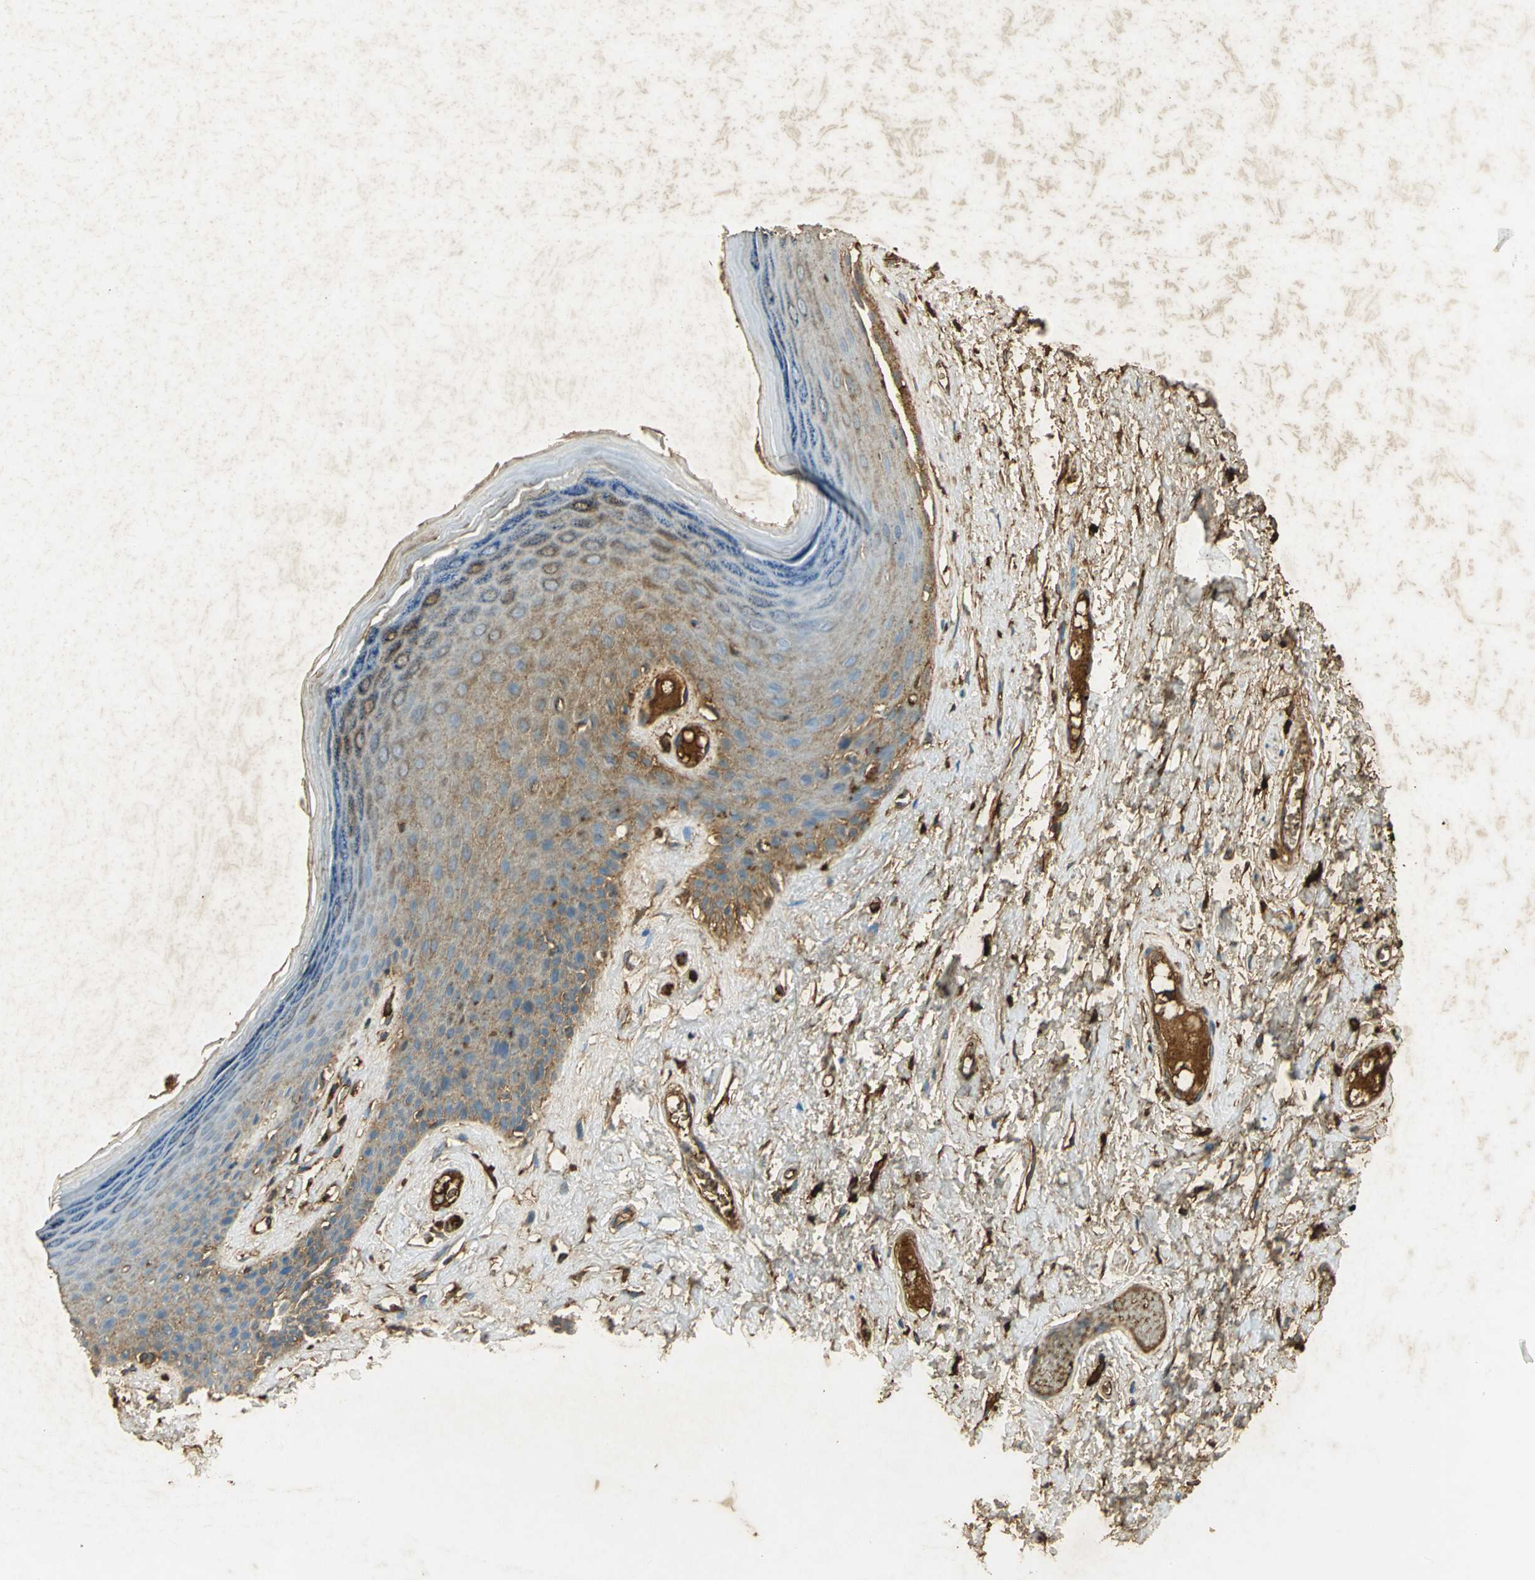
{"staining": {"intensity": "moderate", "quantity": "<25%", "location": "cytoplasmic/membranous"}, "tissue": "skin", "cell_type": "Epidermal cells", "image_type": "normal", "snomed": [{"axis": "morphology", "description": "Normal tissue, NOS"}, {"axis": "morphology", "description": "Inflammation, NOS"}, {"axis": "topography", "description": "Vulva"}], "caption": "This image exhibits benign skin stained with IHC to label a protein in brown. The cytoplasmic/membranous of epidermal cells show moderate positivity for the protein. Nuclei are counter-stained blue.", "gene": "ANXA4", "patient": {"sex": "female", "age": 84}}